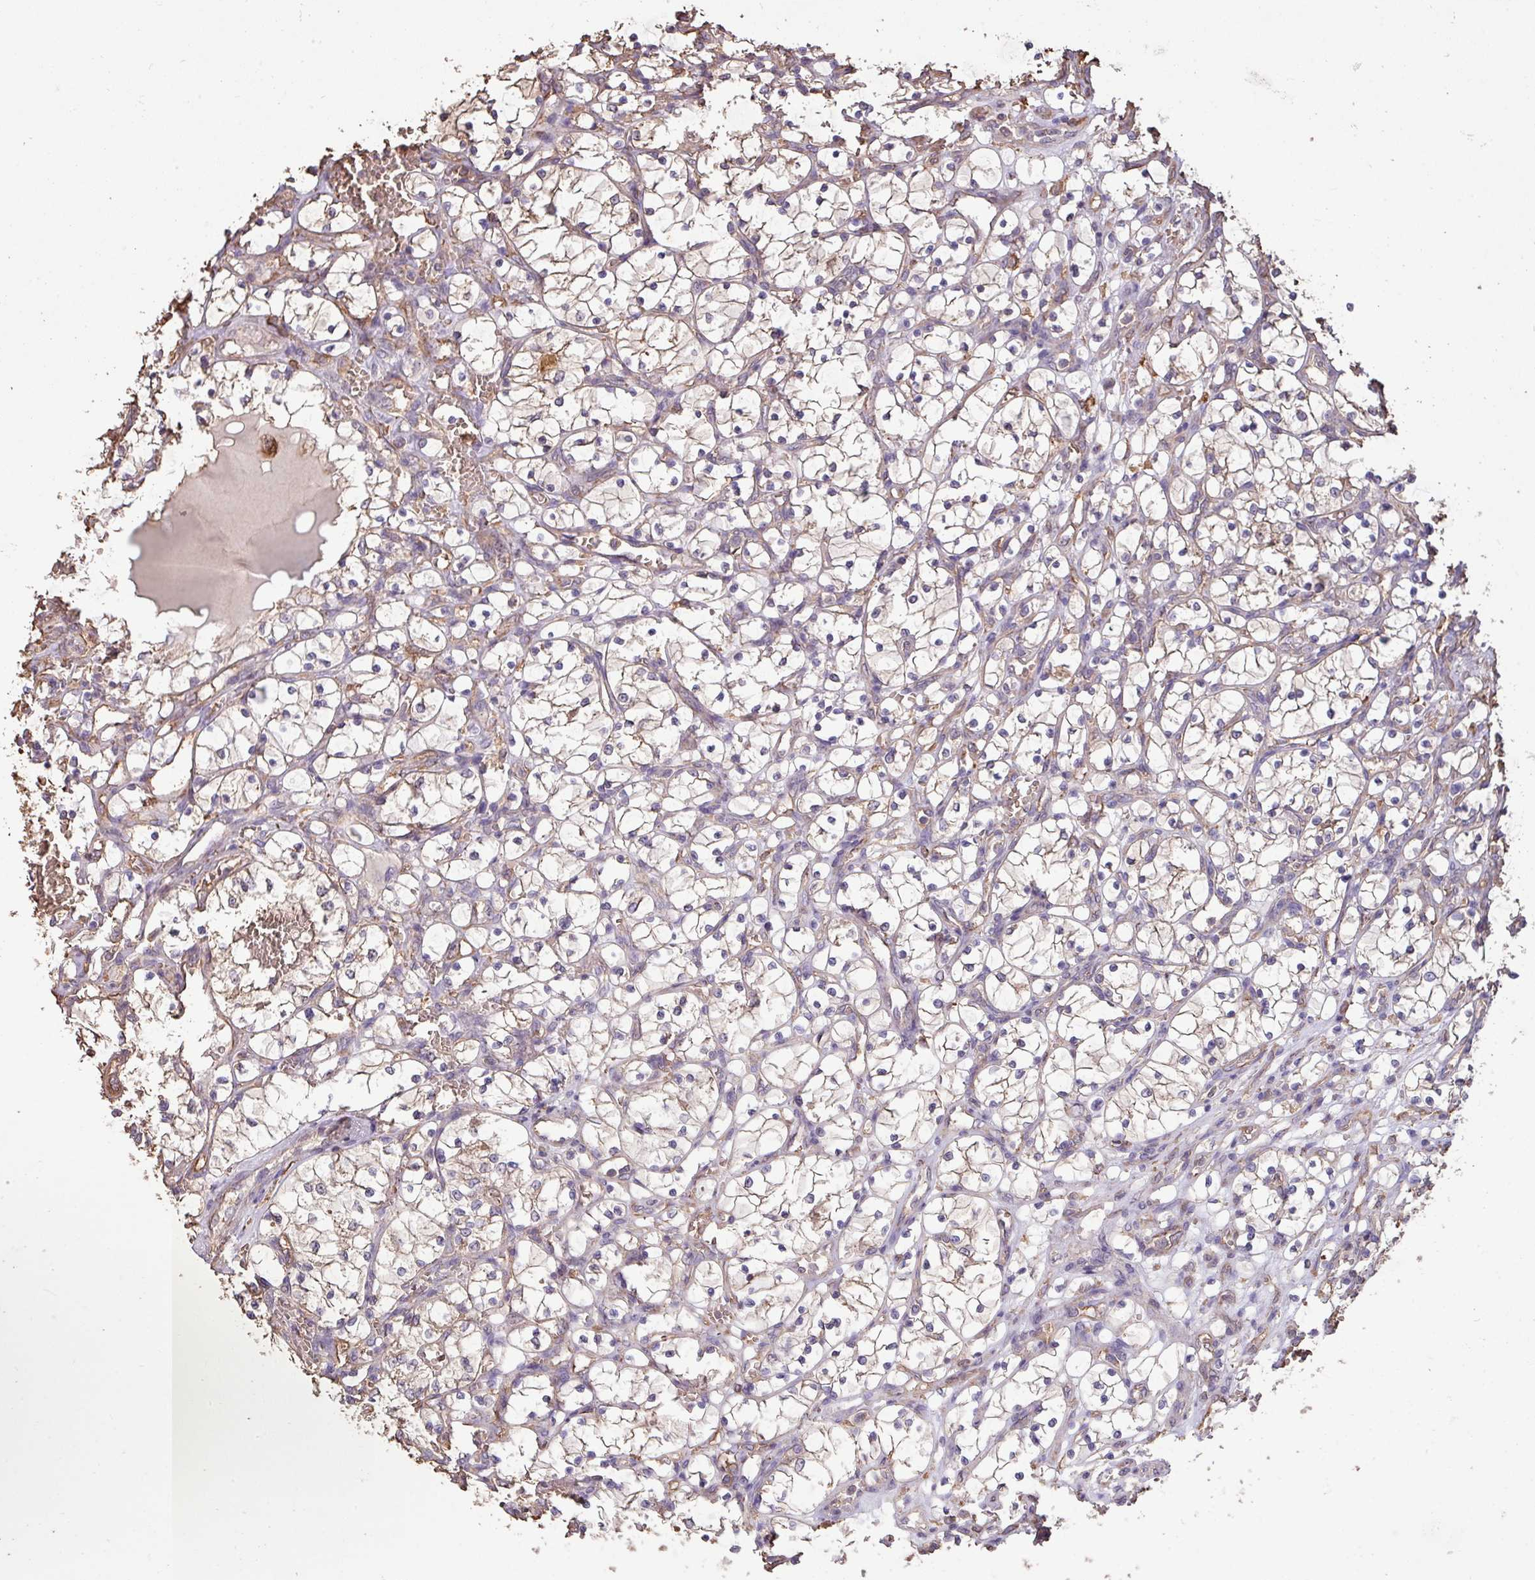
{"staining": {"intensity": "weak", "quantity": "25%-75%", "location": "cytoplasmic/membranous"}, "tissue": "renal cancer", "cell_type": "Tumor cells", "image_type": "cancer", "snomed": [{"axis": "morphology", "description": "Adenocarcinoma, NOS"}, {"axis": "topography", "description": "Kidney"}], "caption": "Human renal adenocarcinoma stained for a protein (brown) demonstrates weak cytoplasmic/membranous positive expression in about 25%-75% of tumor cells.", "gene": "CAMK2B", "patient": {"sex": "female", "age": 69}}